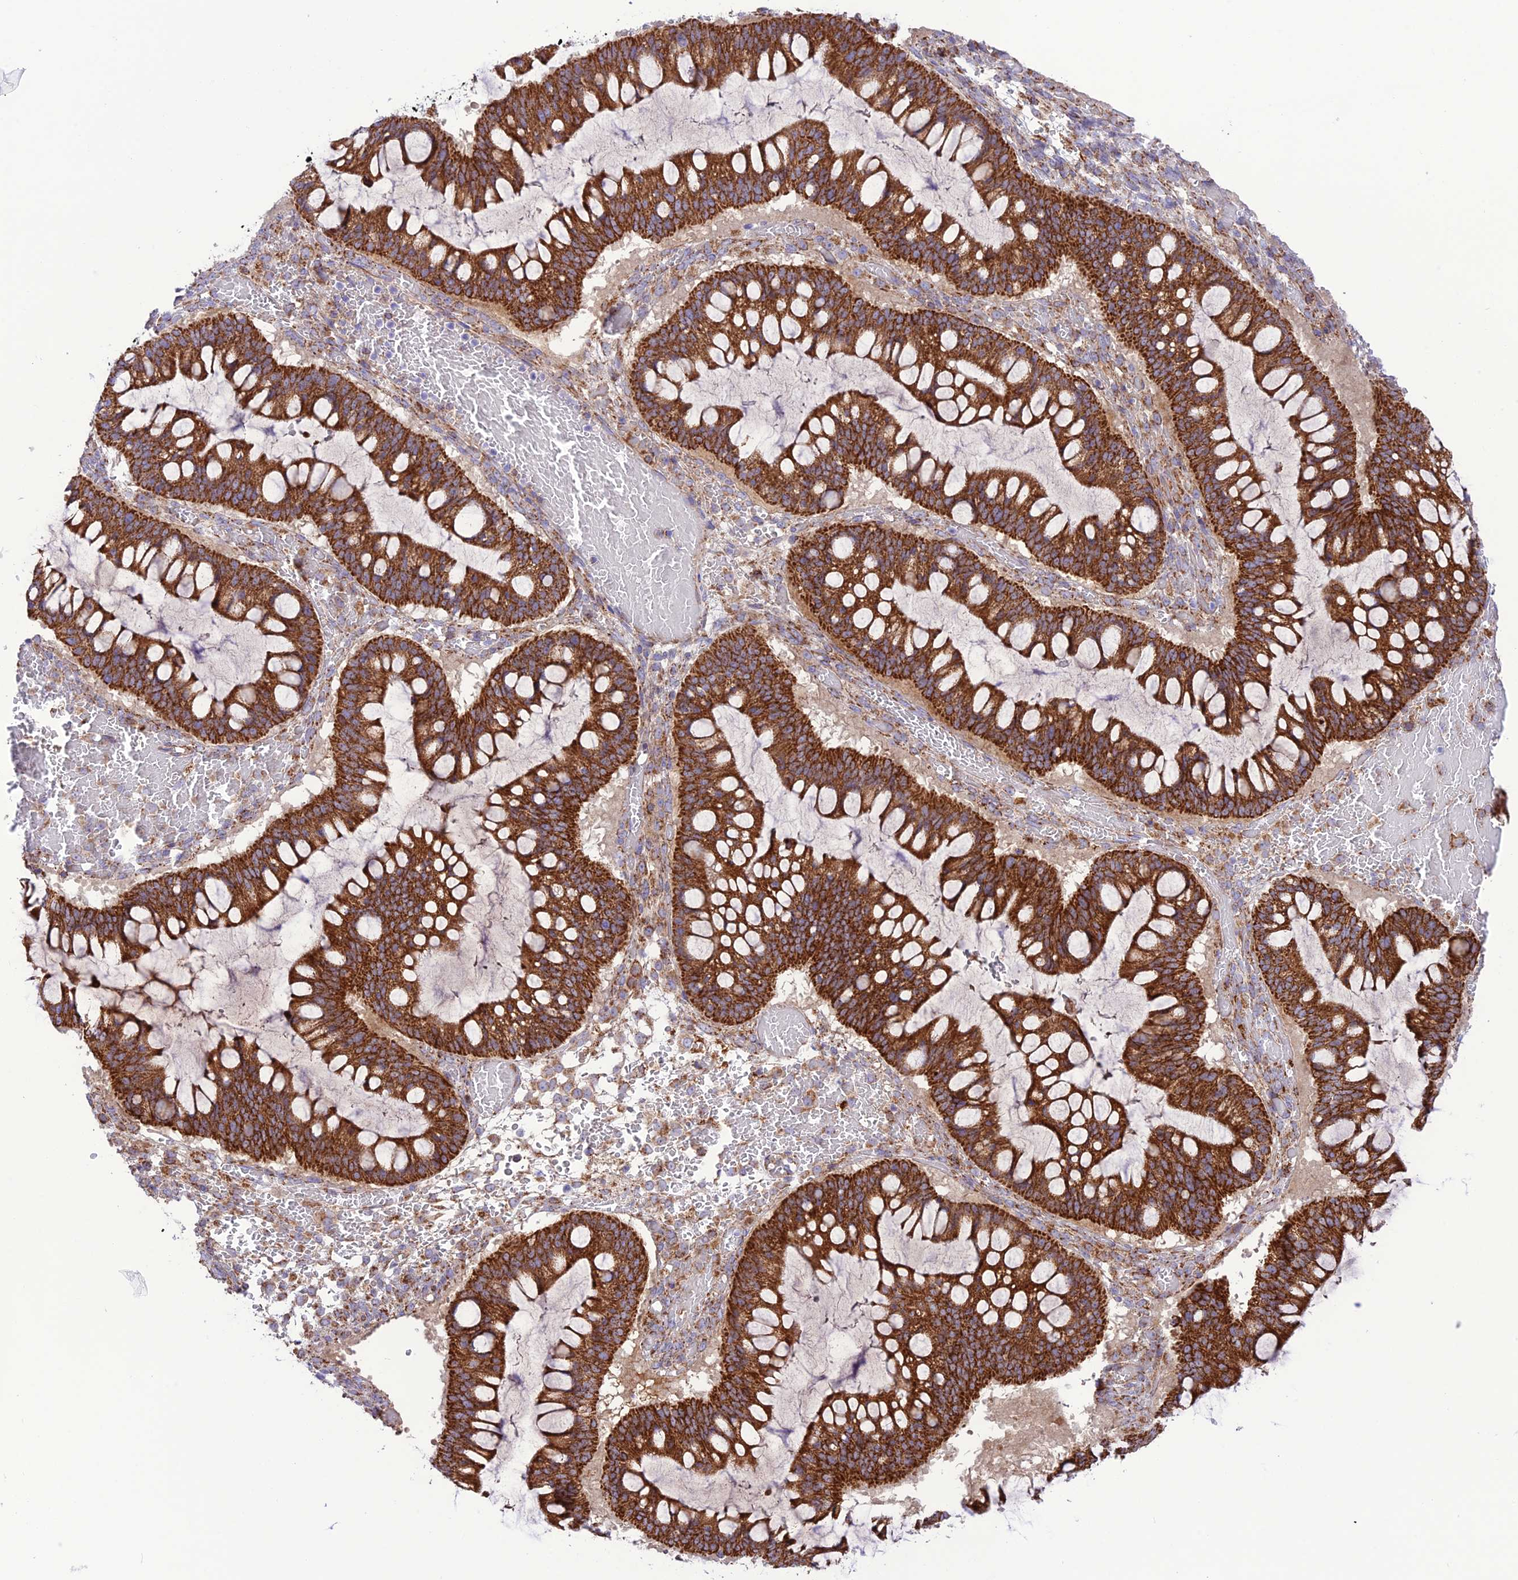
{"staining": {"intensity": "strong", "quantity": ">75%", "location": "cytoplasmic/membranous"}, "tissue": "ovarian cancer", "cell_type": "Tumor cells", "image_type": "cancer", "snomed": [{"axis": "morphology", "description": "Cystadenocarcinoma, mucinous, NOS"}, {"axis": "topography", "description": "Ovary"}], "caption": "Human mucinous cystadenocarcinoma (ovarian) stained with a brown dye demonstrates strong cytoplasmic/membranous positive staining in approximately >75% of tumor cells.", "gene": "UAP1L1", "patient": {"sex": "female", "age": 73}}